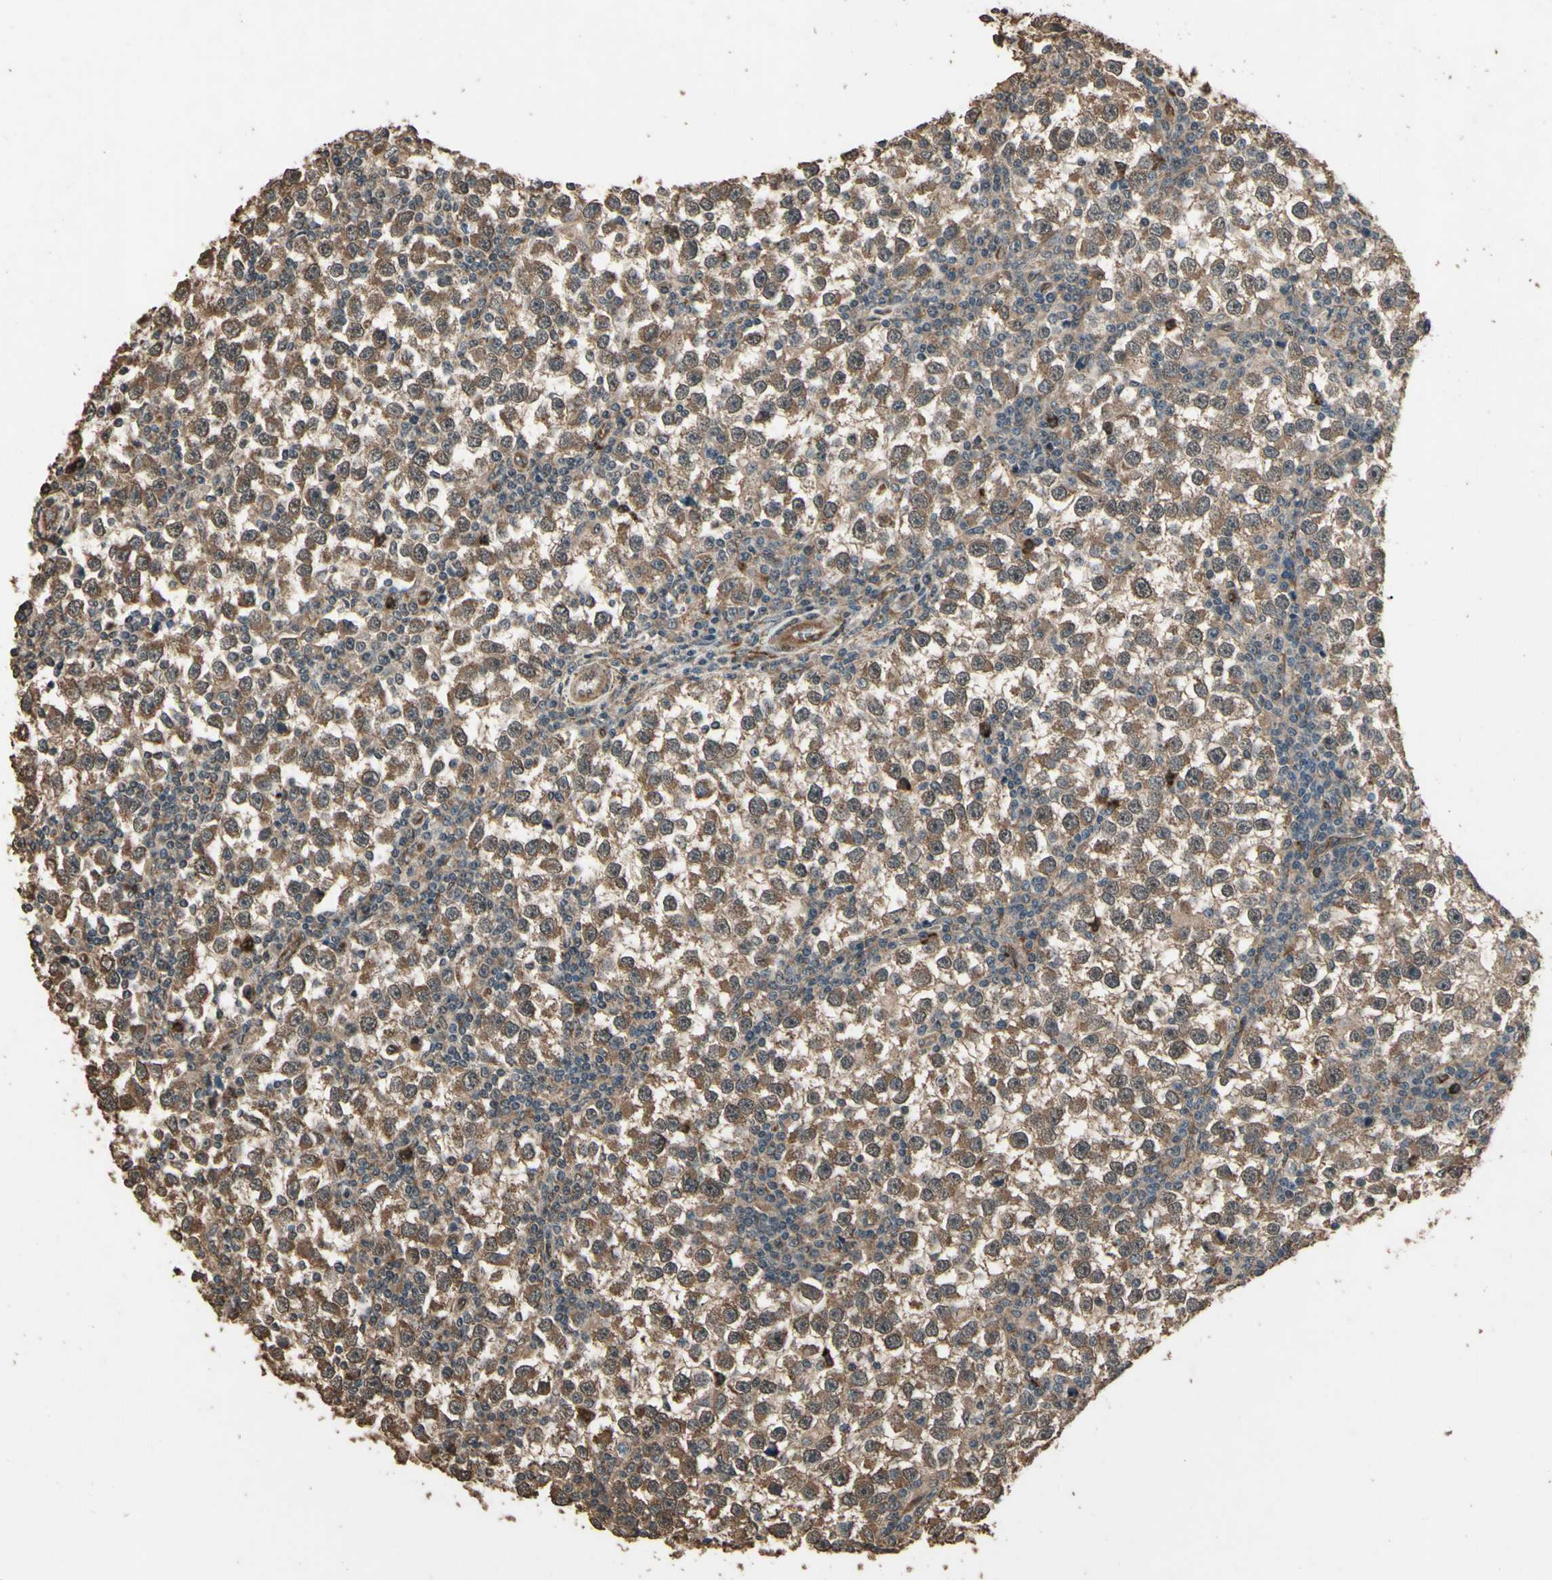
{"staining": {"intensity": "moderate", "quantity": ">75%", "location": "cytoplasmic/membranous"}, "tissue": "testis cancer", "cell_type": "Tumor cells", "image_type": "cancer", "snomed": [{"axis": "morphology", "description": "Seminoma, NOS"}, {"axis": "topography", "description": "Testis"}], "caption": "Human testis seminoma stained with a protein marker displays moderate staining in tumor cells.", "gene": "TSPO", "patient": {"sex": "male", "age": 65}}